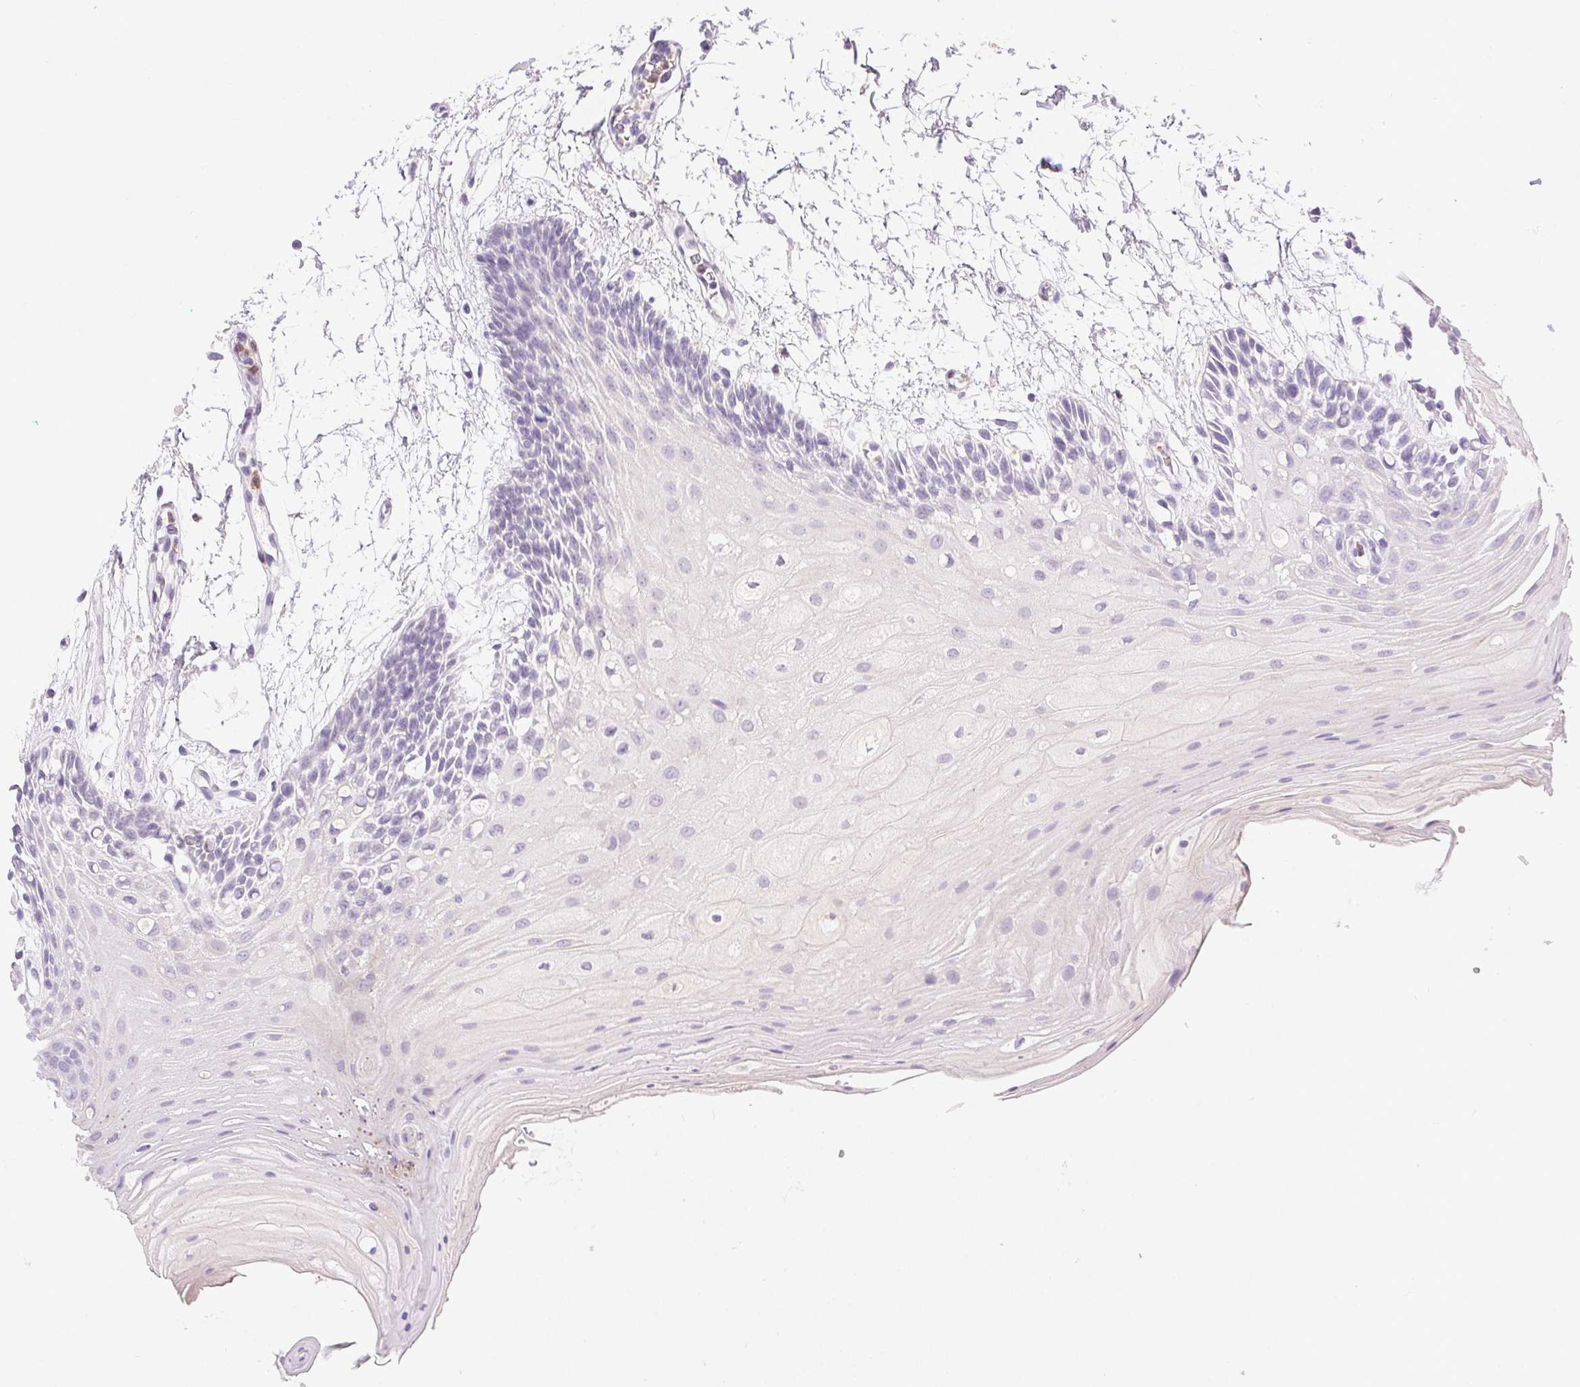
{"staining": {"intensity": "negative", "quantity": "none", "location": "none"}, "tissue": "oral mucosa", "cell_type": "Squamous epithelial cells", "image_type": "normal", "snomed": [{"axis": "morphology", "description": "Normal tissue, NOS"}, {"axis": "morphology", "description": "Squamous cell carcinoma, NOS"}, {"axis": "topography", "description": "Oral tissue"}, {"axis": "topography", "description": "Tounge, NOS"}, {"axis": "topography", "description": "Head-Neck"}], "caption": "The histopathology image shows no staining of squamous epithelial cells in benign oral mucosa. (DAB (3,3'-diaminobenzidine) immunohistochemistry (IHC), high magnification).", "gene": "EMX2", "patient": {"sex": "male", "age": 62}}